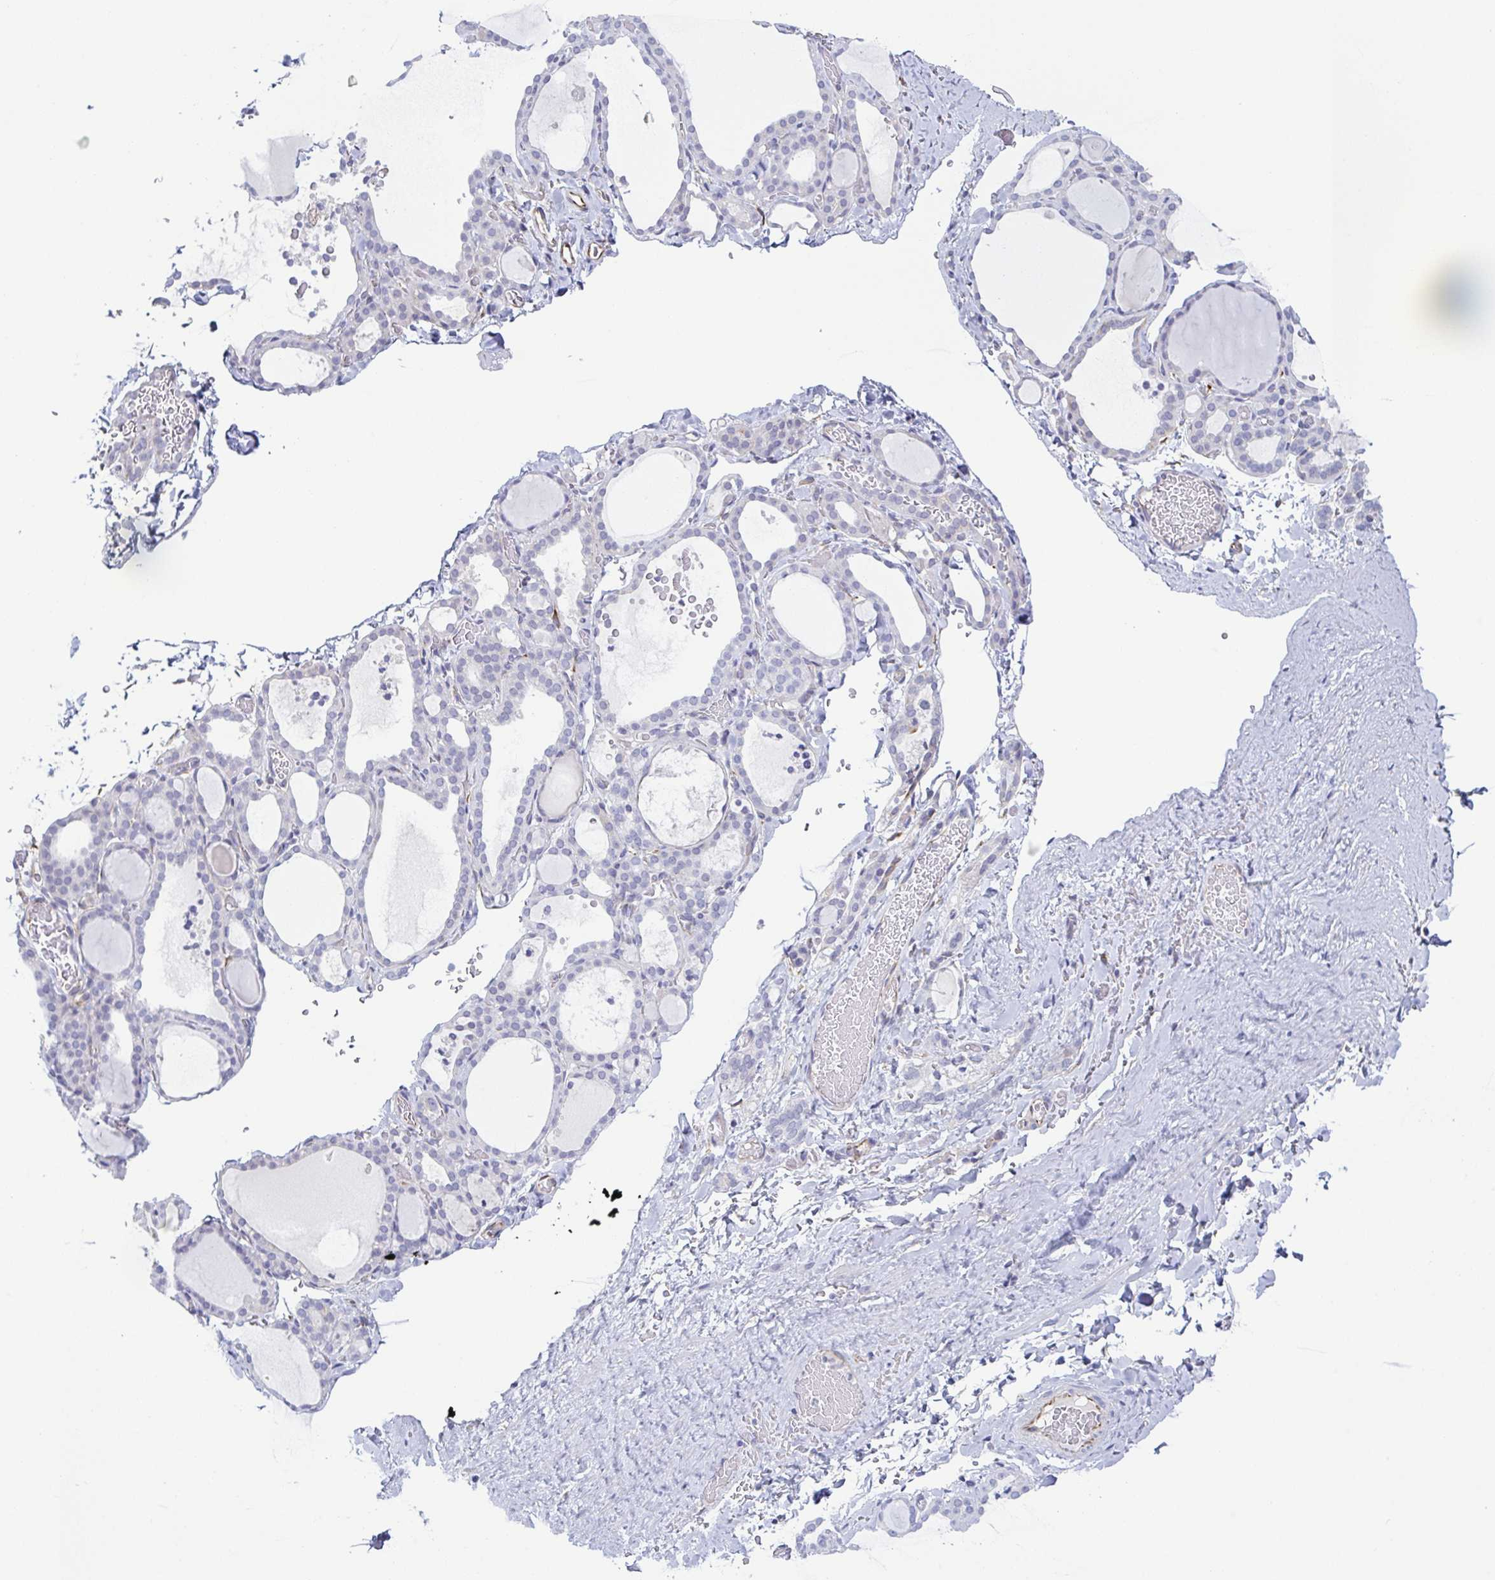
{"staining": {"intensity": "negative", "quantity": "none", "location": "none"}, "tissue": "thyroid gland", "cell_type": "Glandular cells", "image_type": "normal", "snomed": [{"axis": "morphology", "description": "Normal tissue, NOS"}, {"axis": "topography", "description": "Thyroid gland"}], "caption": "Immunohistochemistry (IHC) image of unremarkable thyroid gland: thyroid gland stained with DAB (3,3'-diaminobenzidine) shows no significant protein positivity in glandular cells. Nuclei are stained in blue.", "gene": "COL17A1", "patient": {"sex": "female", "age": 22}}